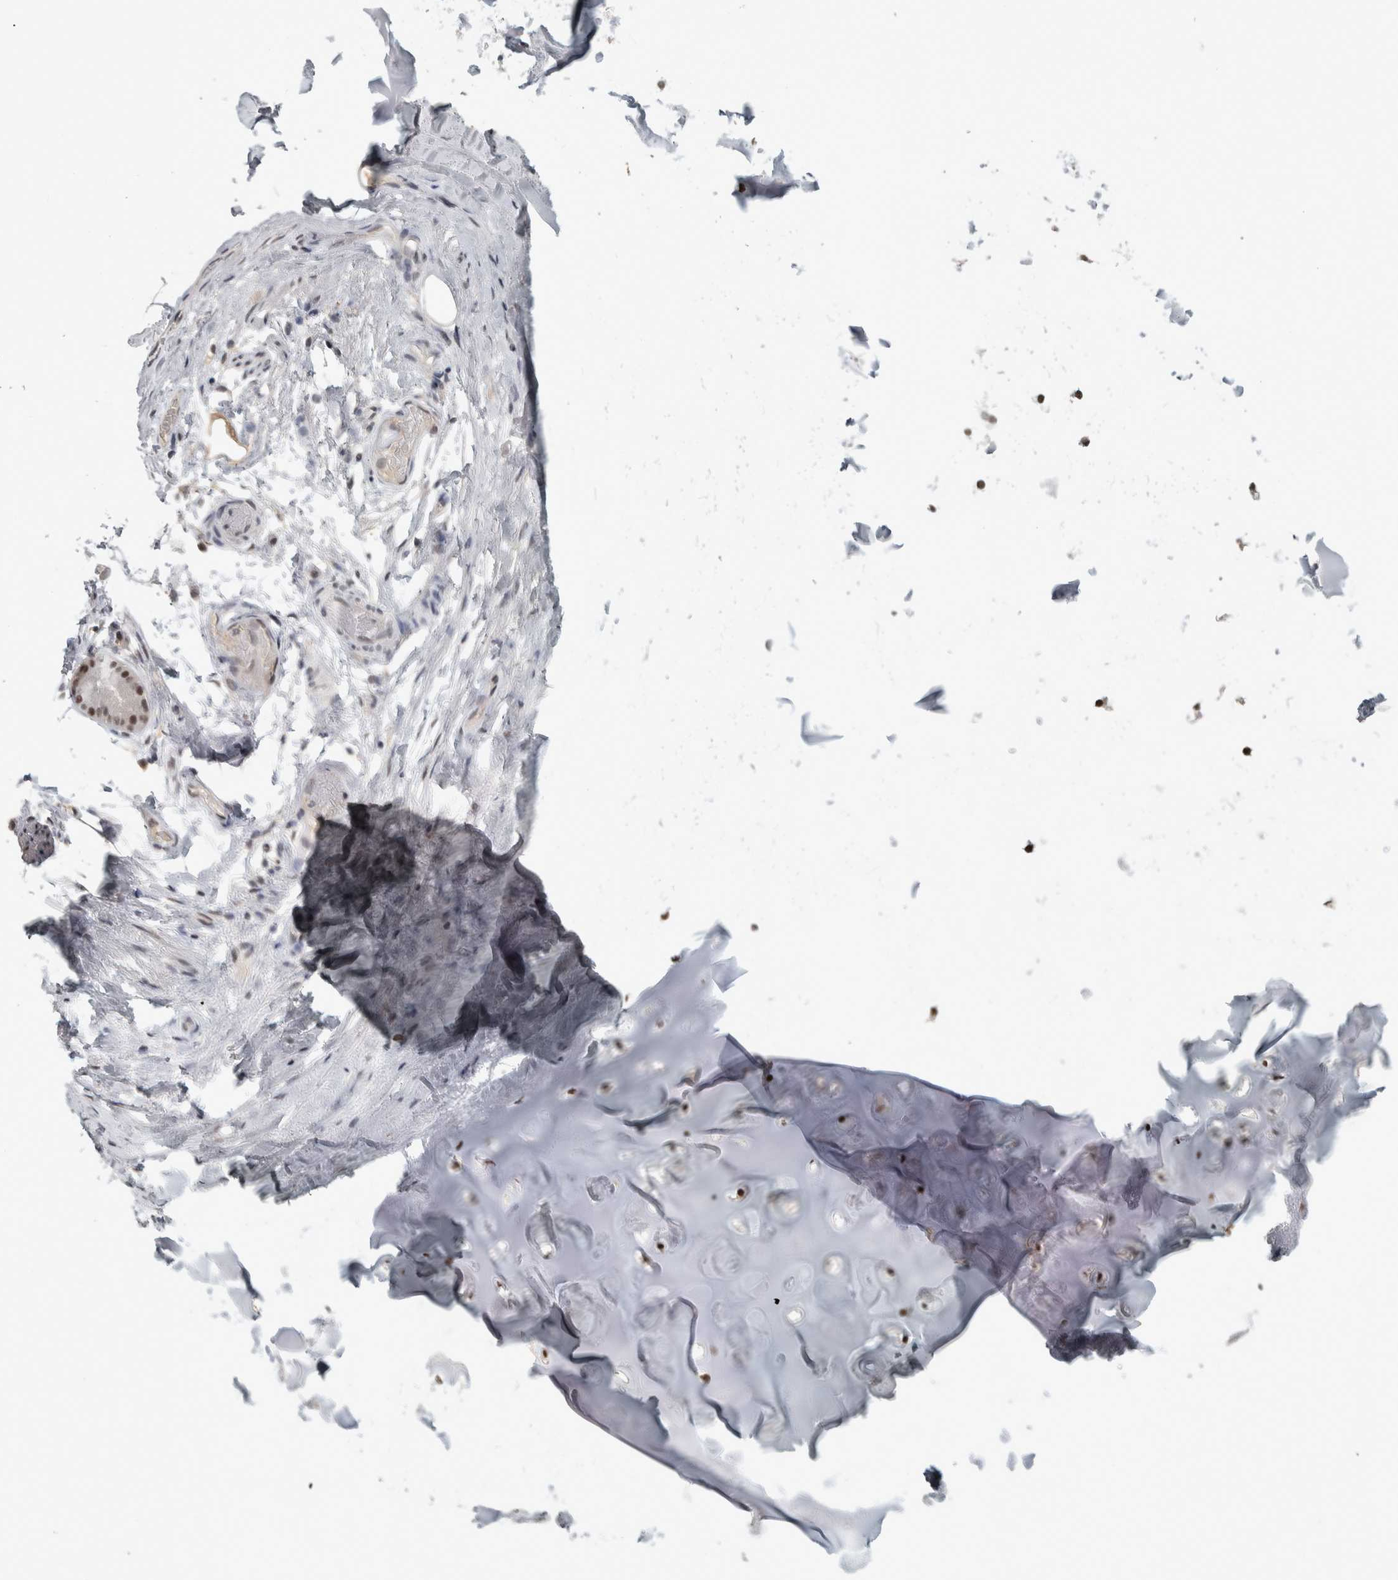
{"staining": {"intensity": "weak", "quantity": ">75%", "location": "cytoplasmic/membranous,nuclear"}, "tissue": "adipose tissue", "cell_type": "Adipocytes", "image_type": "normal", "snomed": [{"axis": "morphology", "description": "Normal tissue, NOS"}, {"axis": "topography", "description": "Cartilage tissue"}, {"axis": "topography", "description": "Bronchus"}], "caption": "Adipose tissue stained with a brown dye shows weak cytoplasmic/membranous,nuclear positive positivity in about >75% of adipocytes.", "gene": "DDX42", "patient": {"sex": "female", "age": 73}}